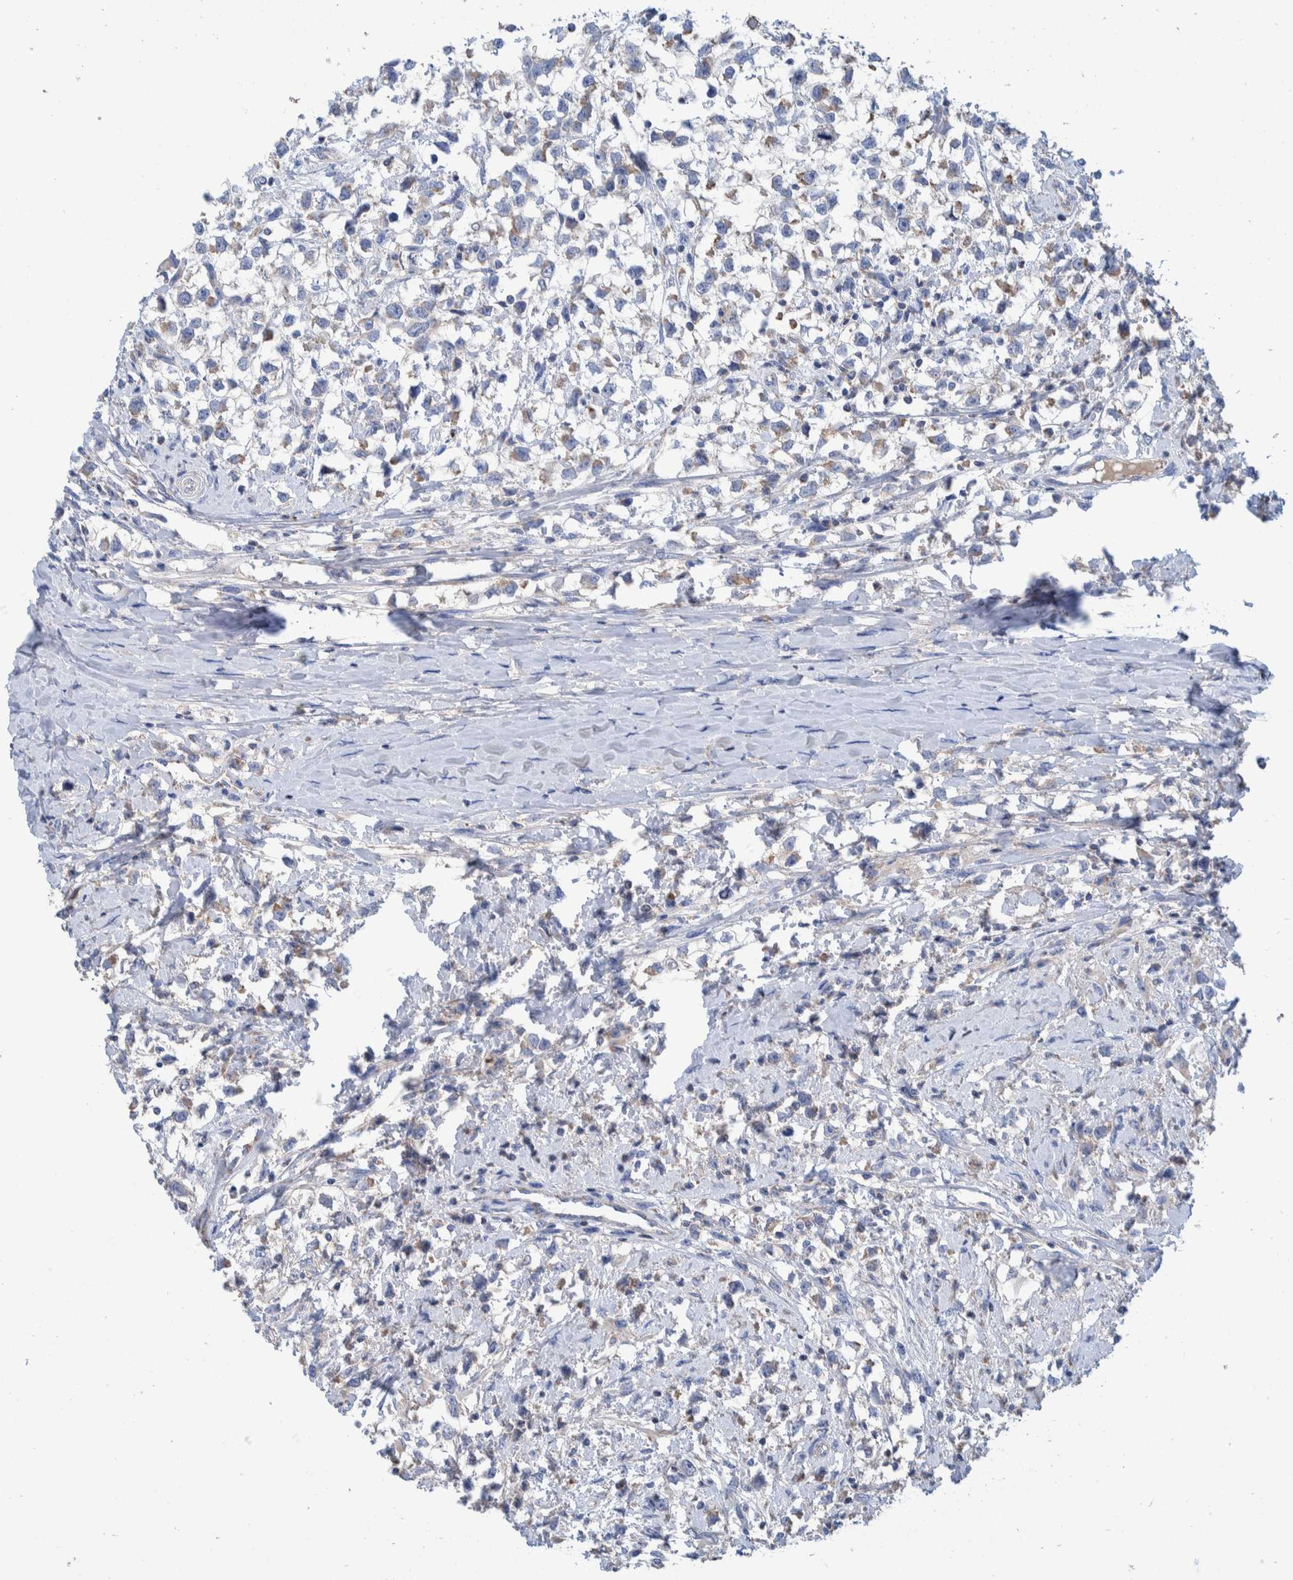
{"staining": {"intensity": "negative", "quantity": "none", "location": "none"}, "tissue": "testis cancer", "cell_type": "Tumor cells", "image_type": "cancer", "snomed": [{"axis": "morphology", "description": "Seminoma, NOS"}, {"axis": "morphology", "description": "Carcinoma, Embryonal, NOS"}, {"axis": "topography", "description": "Testis"}], "caption": "This is a histopathology image of immunohistochemistry (IHC) staining of testis cancer, which shows no staining in tumor cells.", "gene": "DECR1", "patient": {"sex": "male", "age": 51}}